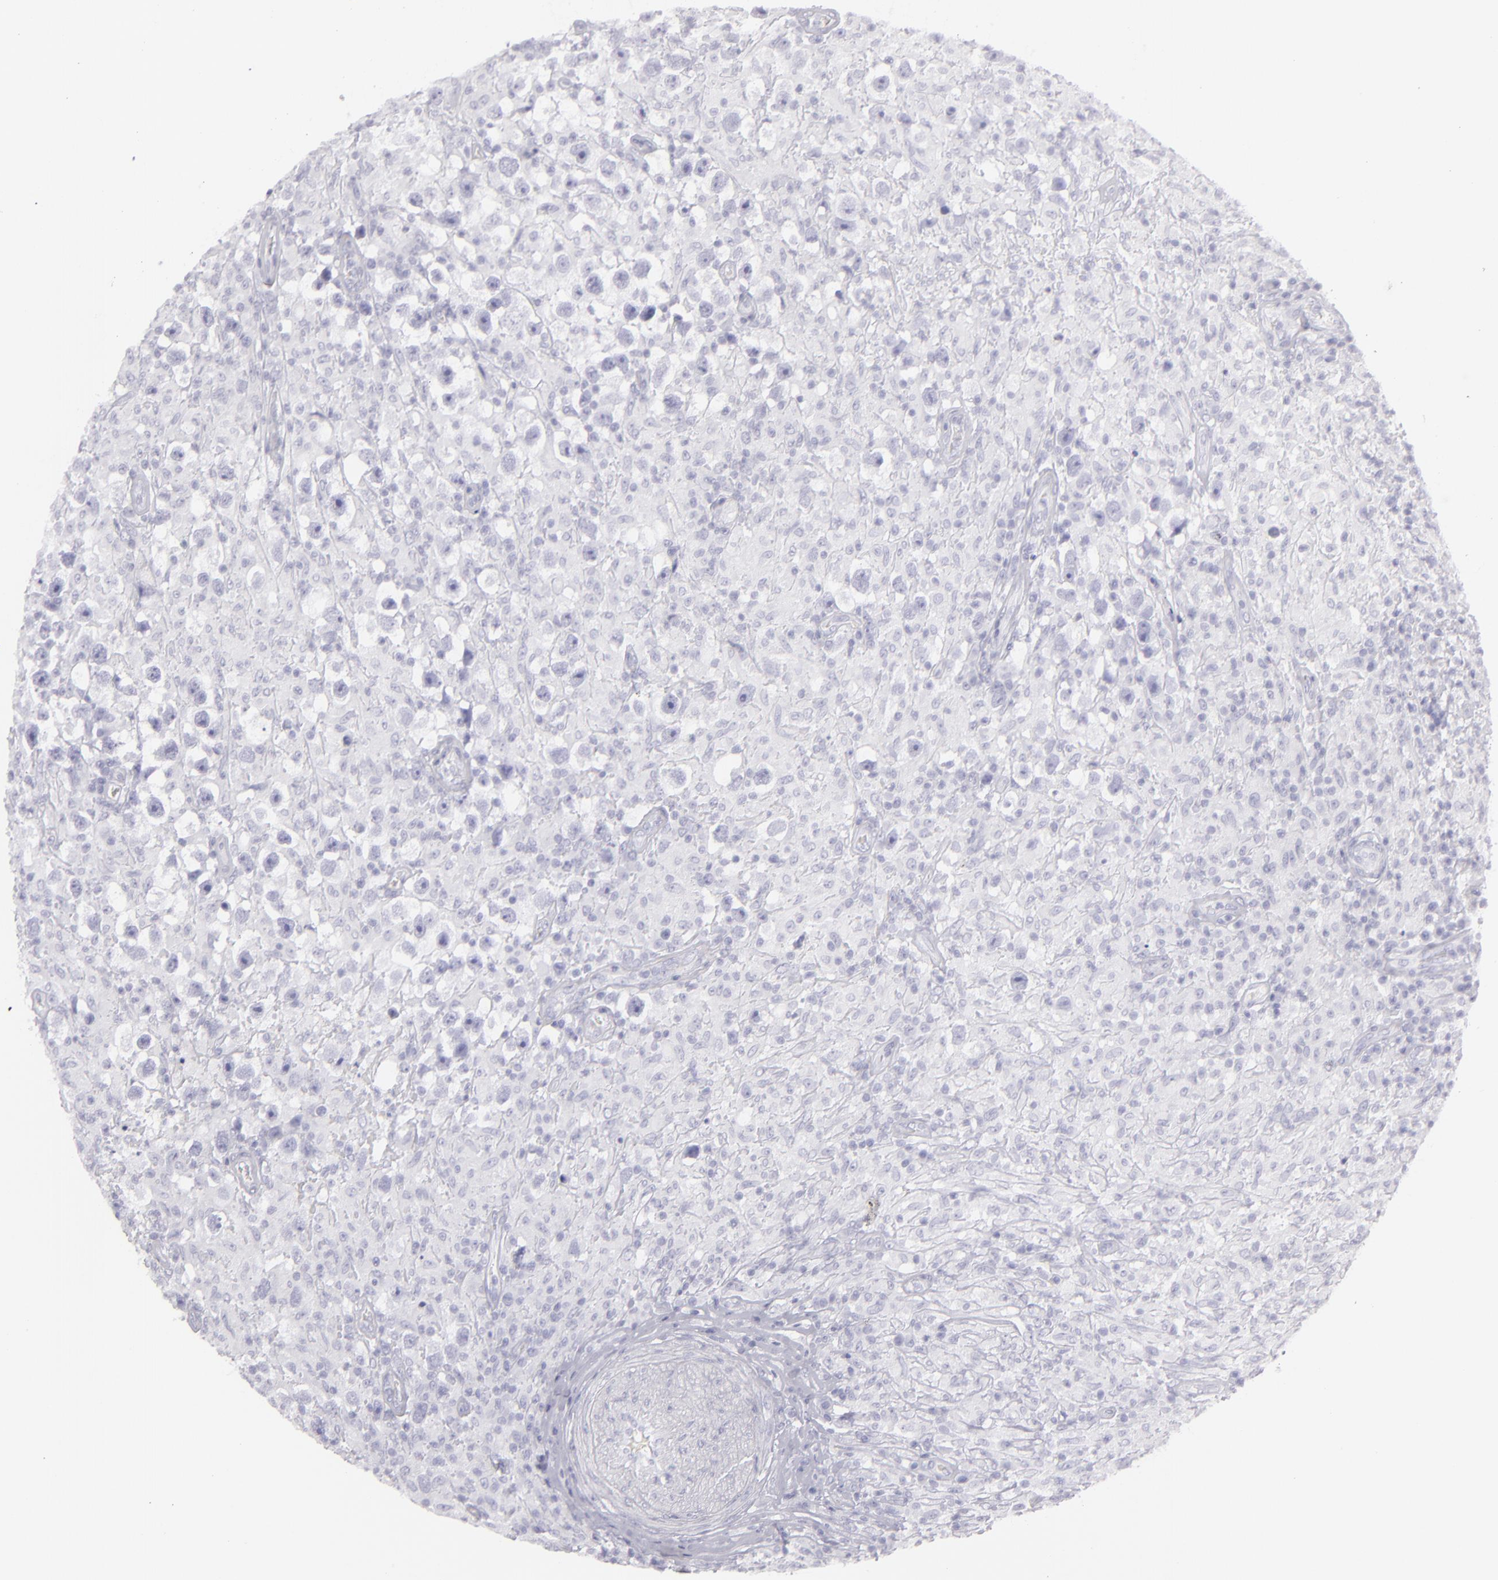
{"staining": {"intensity": "negative", "quantity": "none", "location": "none"}, "tissue": "testis cancer", "cell_type": "Tumor cells", "image_type": "cancer", "snomed": [{"axis": "morphology", "description": "Seminoma, NOS"}, {"axis": "topography", "description": "Testis"}], "caption": "Protein analysis of seminoma (testis) demonstrates no significant staining in tumor cells.", "gene": "FLG", "patient": {"sex": "male", "age": 34}}